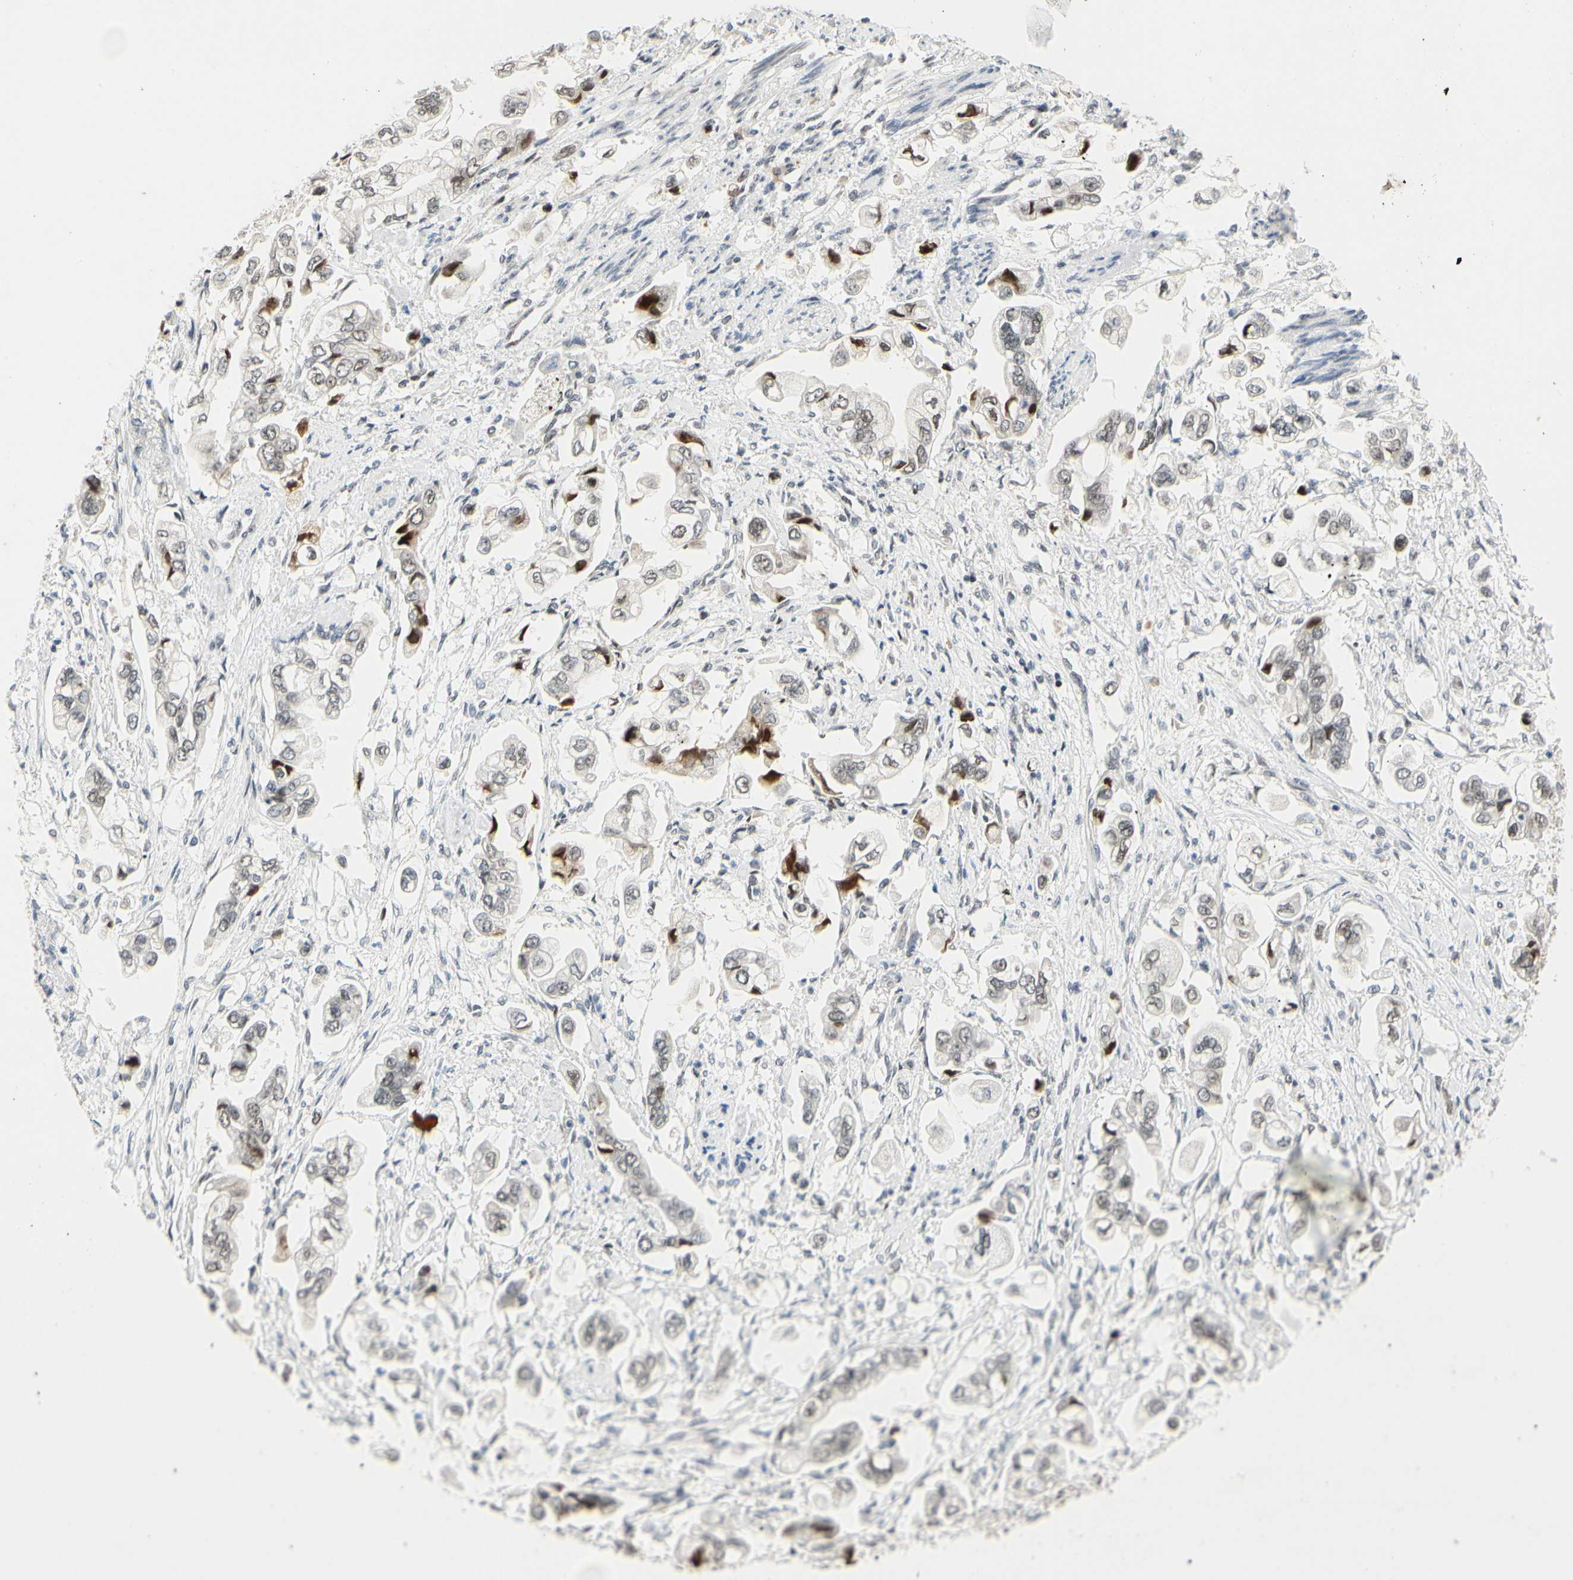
{"staining": {"intensity": "moderate", "quantity": "25%-75%", "location": "nuclear"}, "tissue": "stomach cancer", "cell_type": "Tumor cells", "image_type": "cancer", "snomed": [{"axis": "morphology", "description": "Adenocarcinoma, NOS"}, {"axis": "topography", "description": "Stomach"}], "caption": "An image of stomach adenocarcinoma stained for a protein shows moderate nuclear brown staining in tumor cells. (DAB IHC, brown staining for protein, blue staining for nuclei).", "gene": "ZSCAN16", "patient": {"sex": "male", "age": 62}}